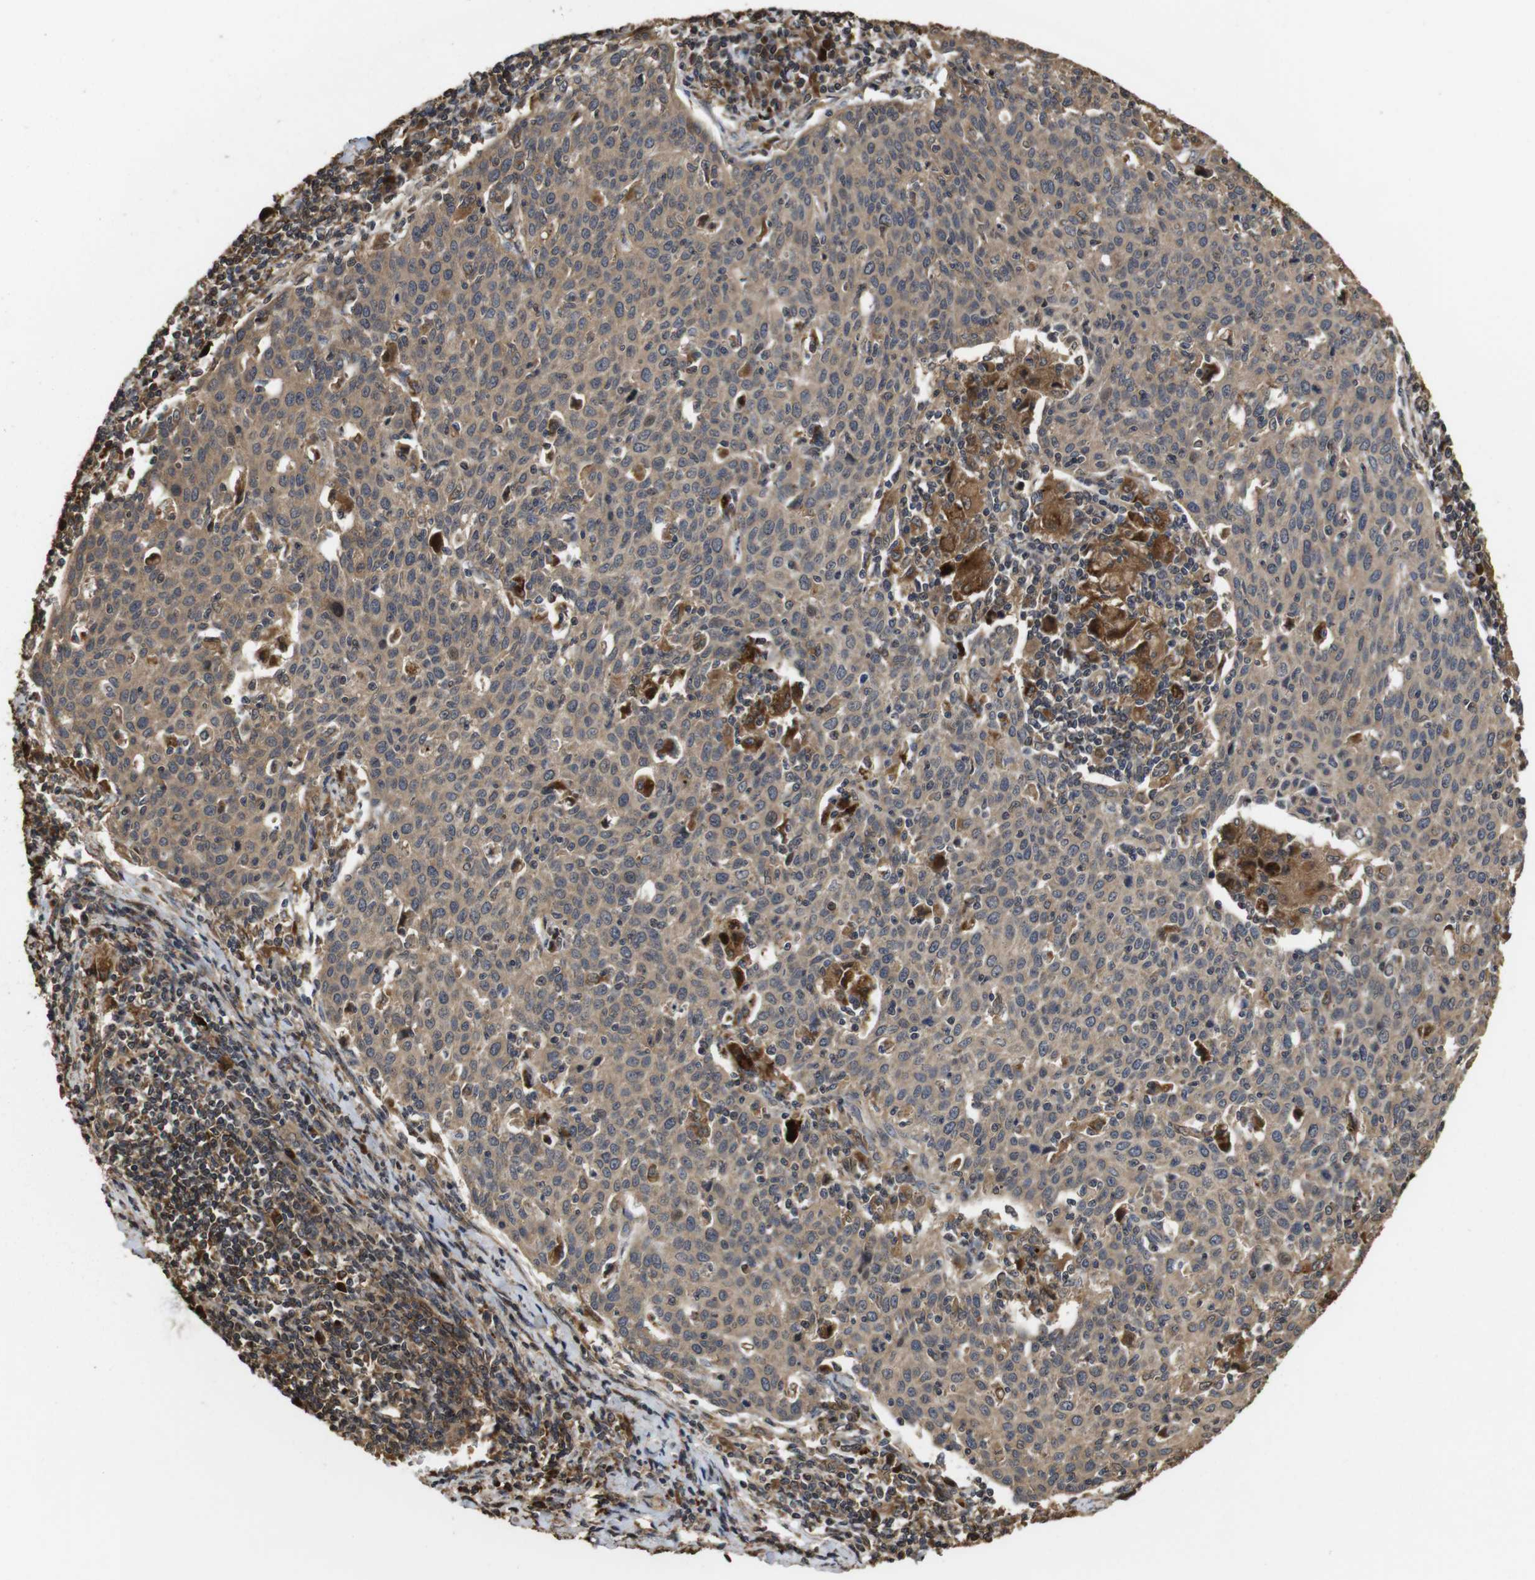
{"staining": {"intensity": "moderate", "quantity": ">75%", "location": "cytoplasmic/membranous"}, "tissue": "cervical cancer", "cell_type": "Tumor cells", "image_type": "cancer", "snomed": [{"axis": "morphology", "description": "Squamous cell carcinoma, NOS"}, {"axis": "topography", "description": "Cervix"}], "caption": "A high-resolution histopathology image shows immunohistochemistry (IHC) staining of squamous cell carcinoma (cervical), which displays moderate cytoplasmic/membranous staining in approximately >75% of tumor cells.", "gene": "PTPN14", "patient": {"sex": "female", "age": 38}}